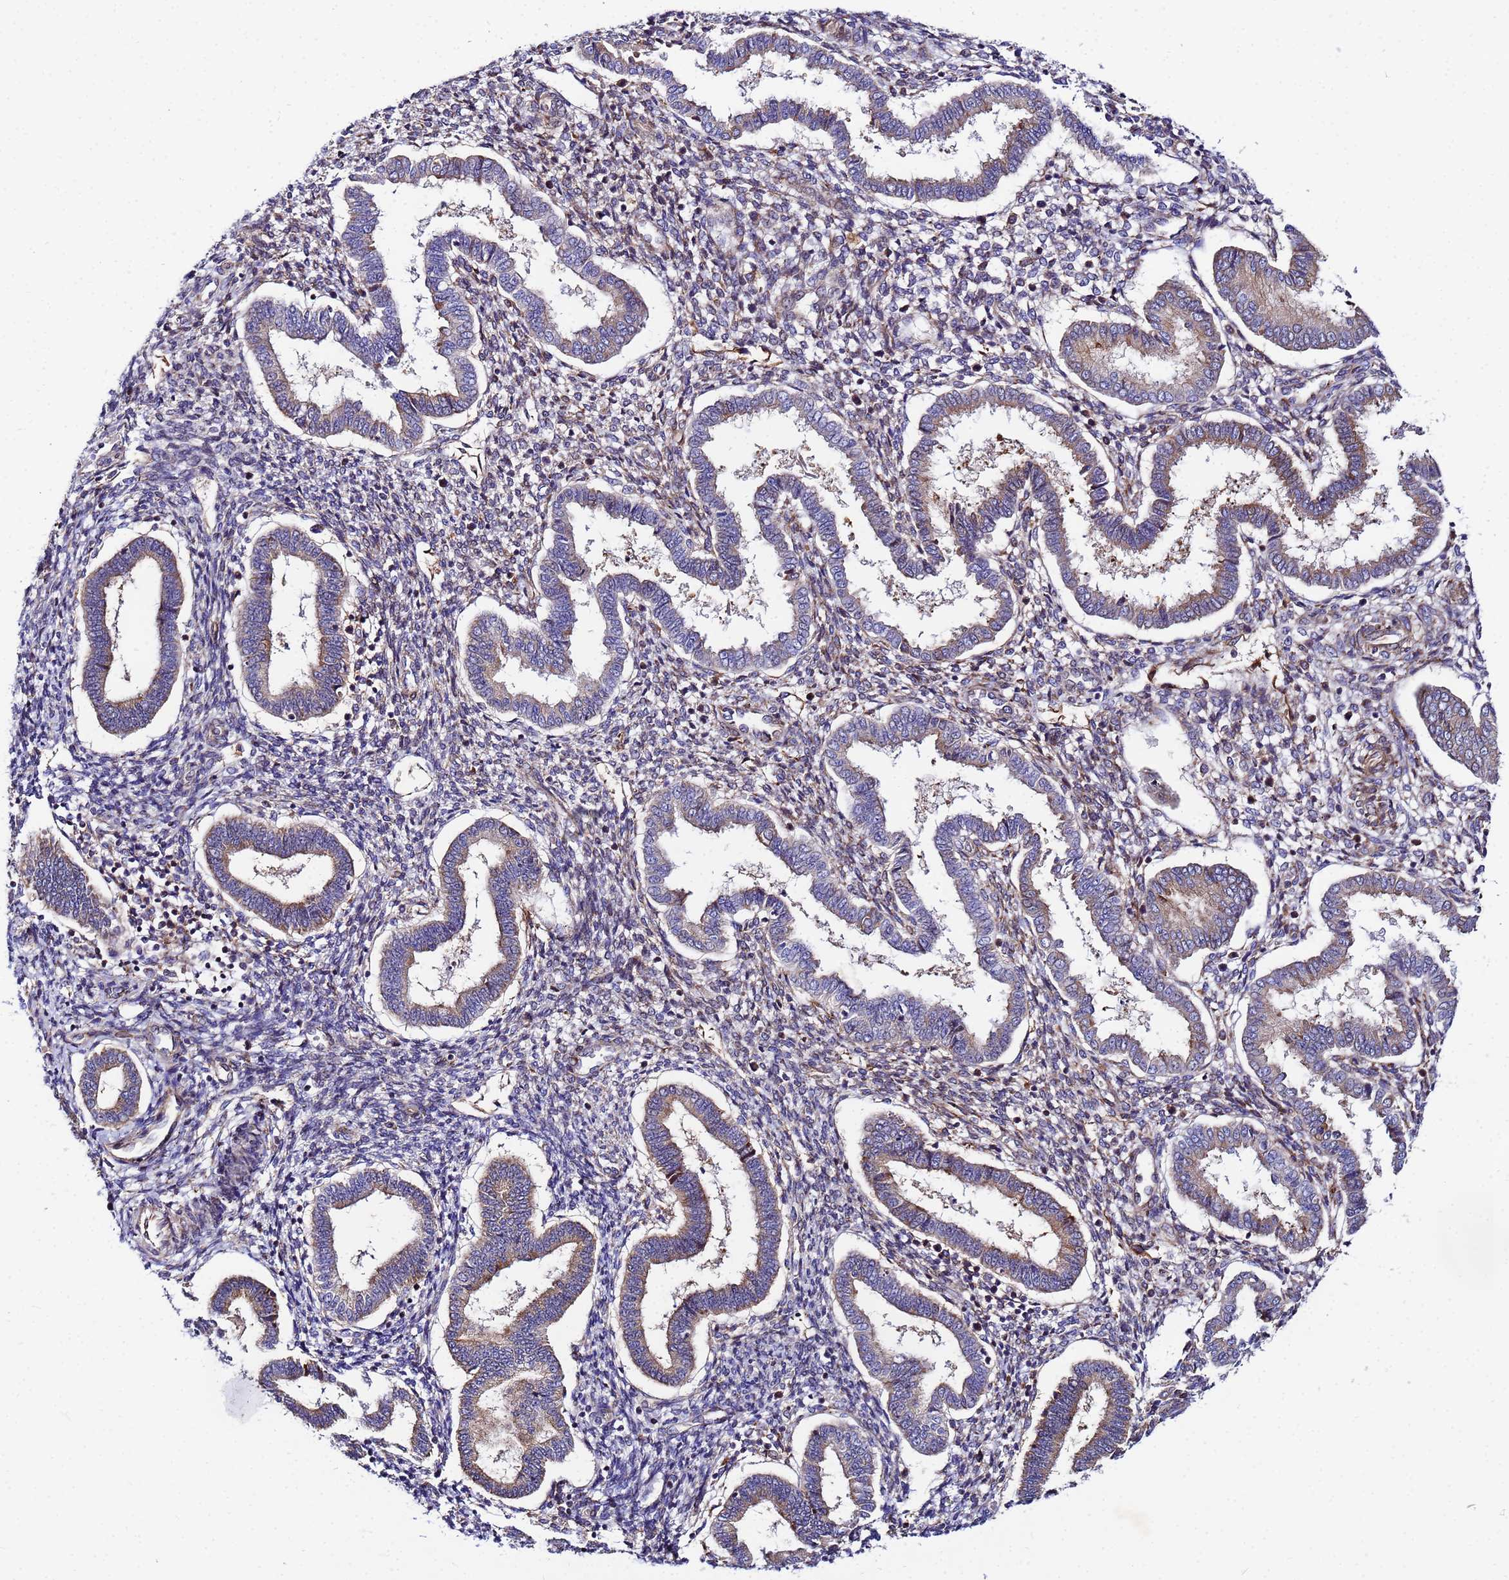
{"staining": {"intensity": "moderate", "quantity": "25%-75%", "location": "cytoplasmic/membranous"}, "tissue": "endometrium", "cell_type": "Cells in endometrial stroma", "image_type": "normal", "snomed": [{"axis": "morphology", "description": "Normal tissue, NOS"}, {"axis": "topography", "description": "Endometrium"}], "caption": "IHC (DAB) staining of unremarkable endometrium reveals moderate cytoplasmic/membranous protein staining in approximately 25%-75% of cells in endometrial stroma. (DAB (3,3'-diaminobenzidine) = brown stain, brightfield microscopy at high magnification).", "gene": "POM121C", "patient": {"sex": "female", "age": 24}}